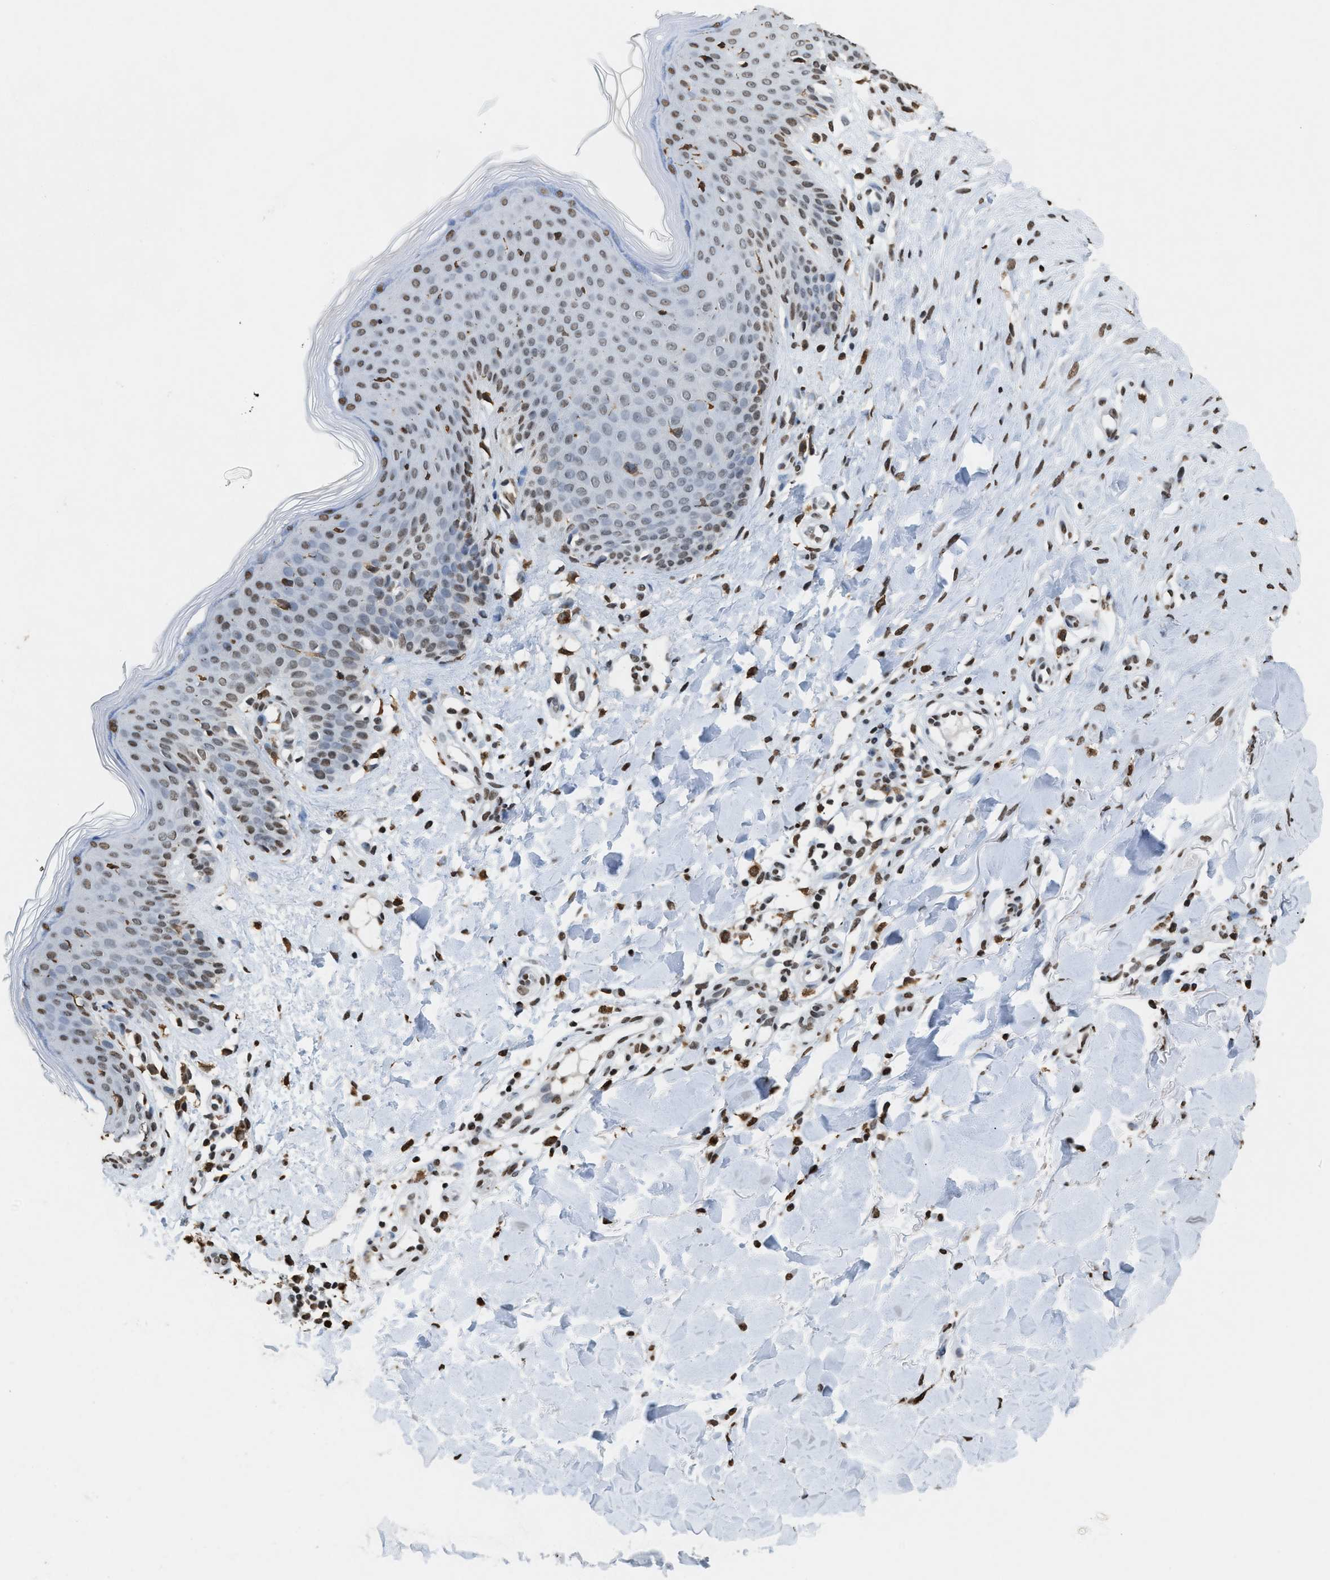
{"staining": {"intensity": "moderate", "quantity": ">75%", "location": "cytoplasmic/membranous,nuclear"}, "tissue": "skin", "cell_type": "Fibroblasts", "image_type": "normal", "snomed": [{"axis": "morphology", "description": "Normal tissue, NOS"}, {"axis": "topography", "description": "Skin"}], "caption": "The micrograph reveals staining of benign skin, revealing moderate cytoplasmic/membranous,nuclear protein staining (brown color) within fibroblasts. The staining is performed using DAB (3,3'-diaminobenzidine) brown chromogen to label protein expression. The nuclei are counter-stained blue using hematoxylin.", "gene": "NUP88", "patient": {"sex": "male", "age": 41}}